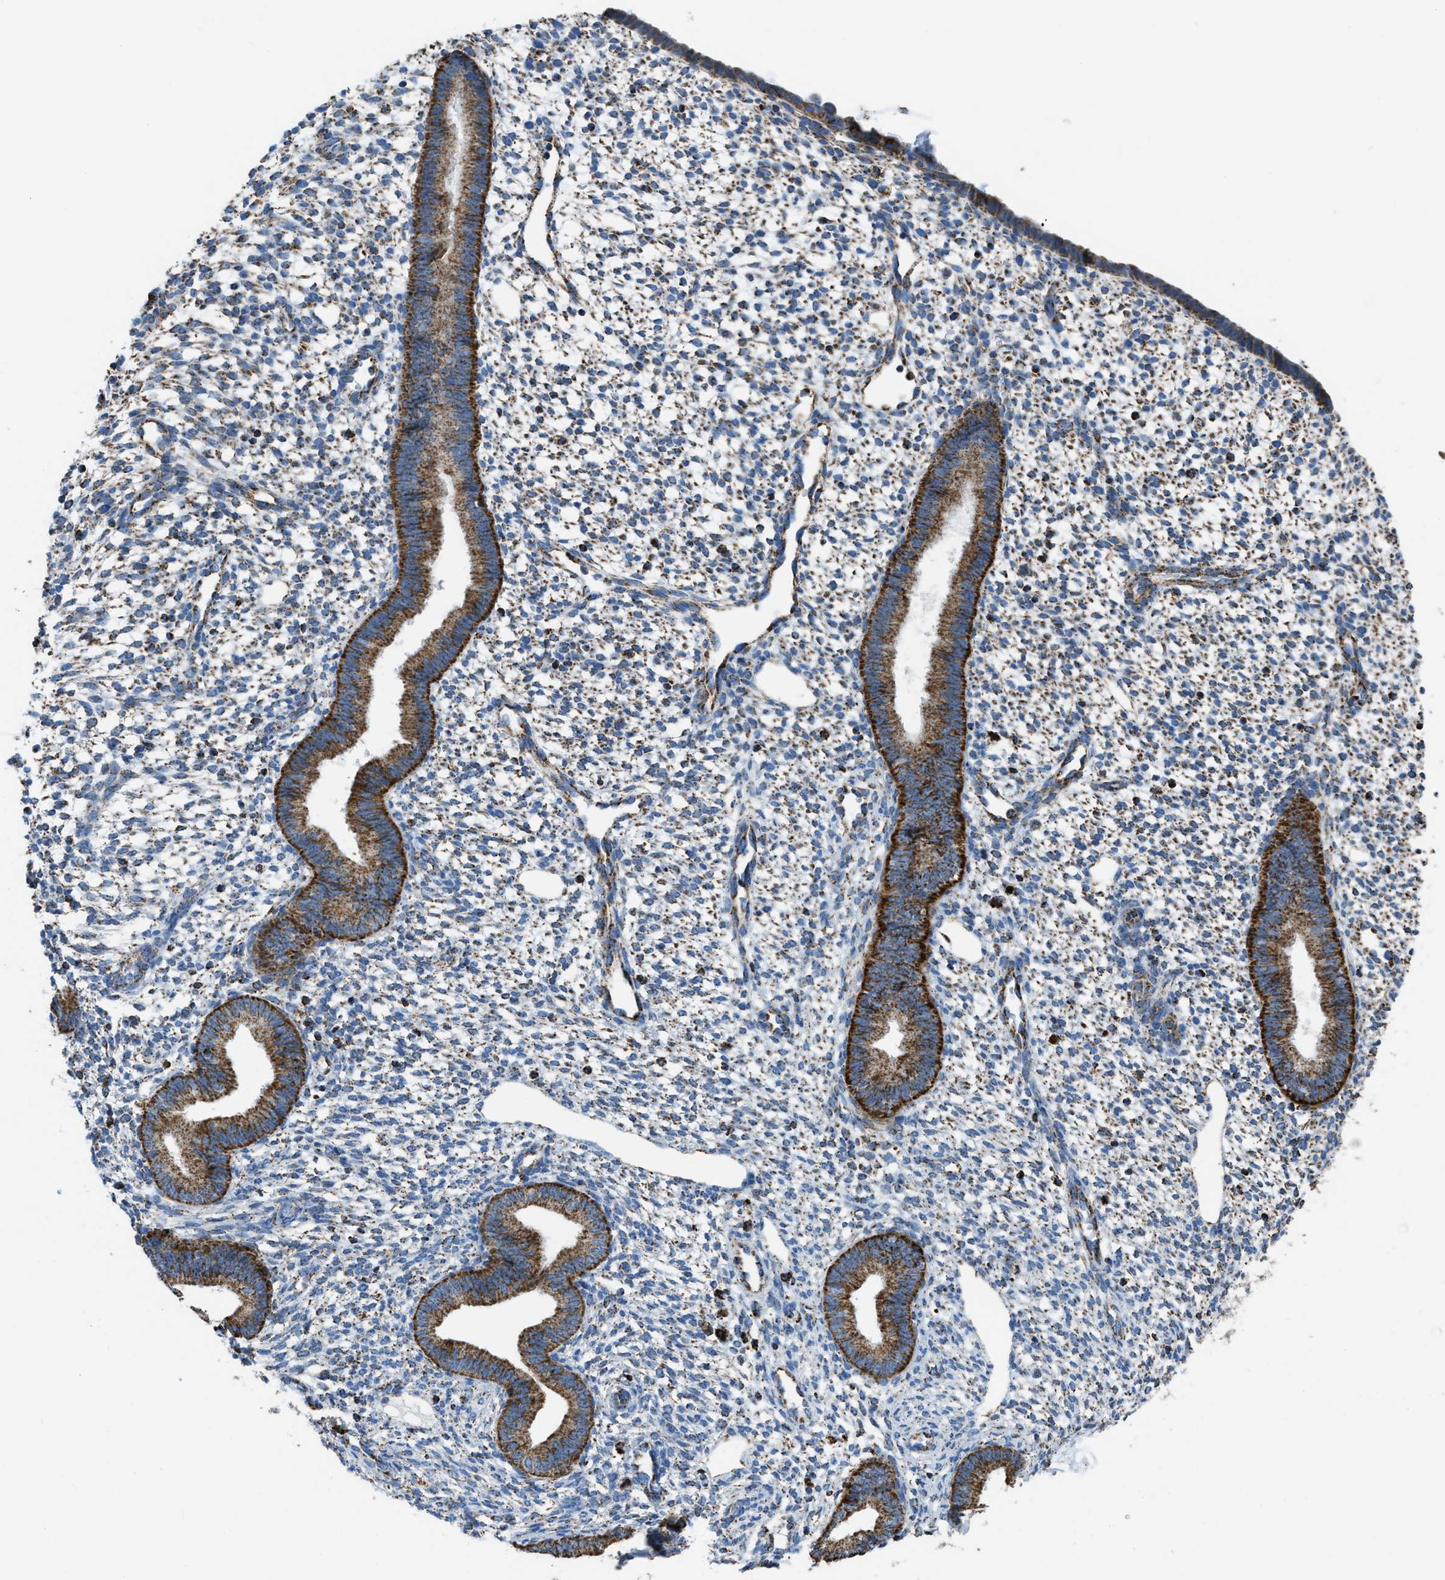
{"staining": {"intensity": "moderate", "quantity": "25%-75%", "location": "cytoplasmic/membranous"}, "tissue": "endometrium", "cell_type": "Cells in endometrial stroma", "image_type": "normal", "snomed": [{"axis": "morphology", "description": "Normal tissue, NOS"}, {"axis": "topography", "description": "Endometrium"}], "caption": "Brown immunohistochemical staining in benign human endometrium demonstrates moderate cytoplasmic/membranous expression in approximately 25%-75% of cells in endometrial stroma. (IHC, brightfield microscopy, high magnification).", "gene": "ETFB", "patient": {"sex": "female", "age": 46}}